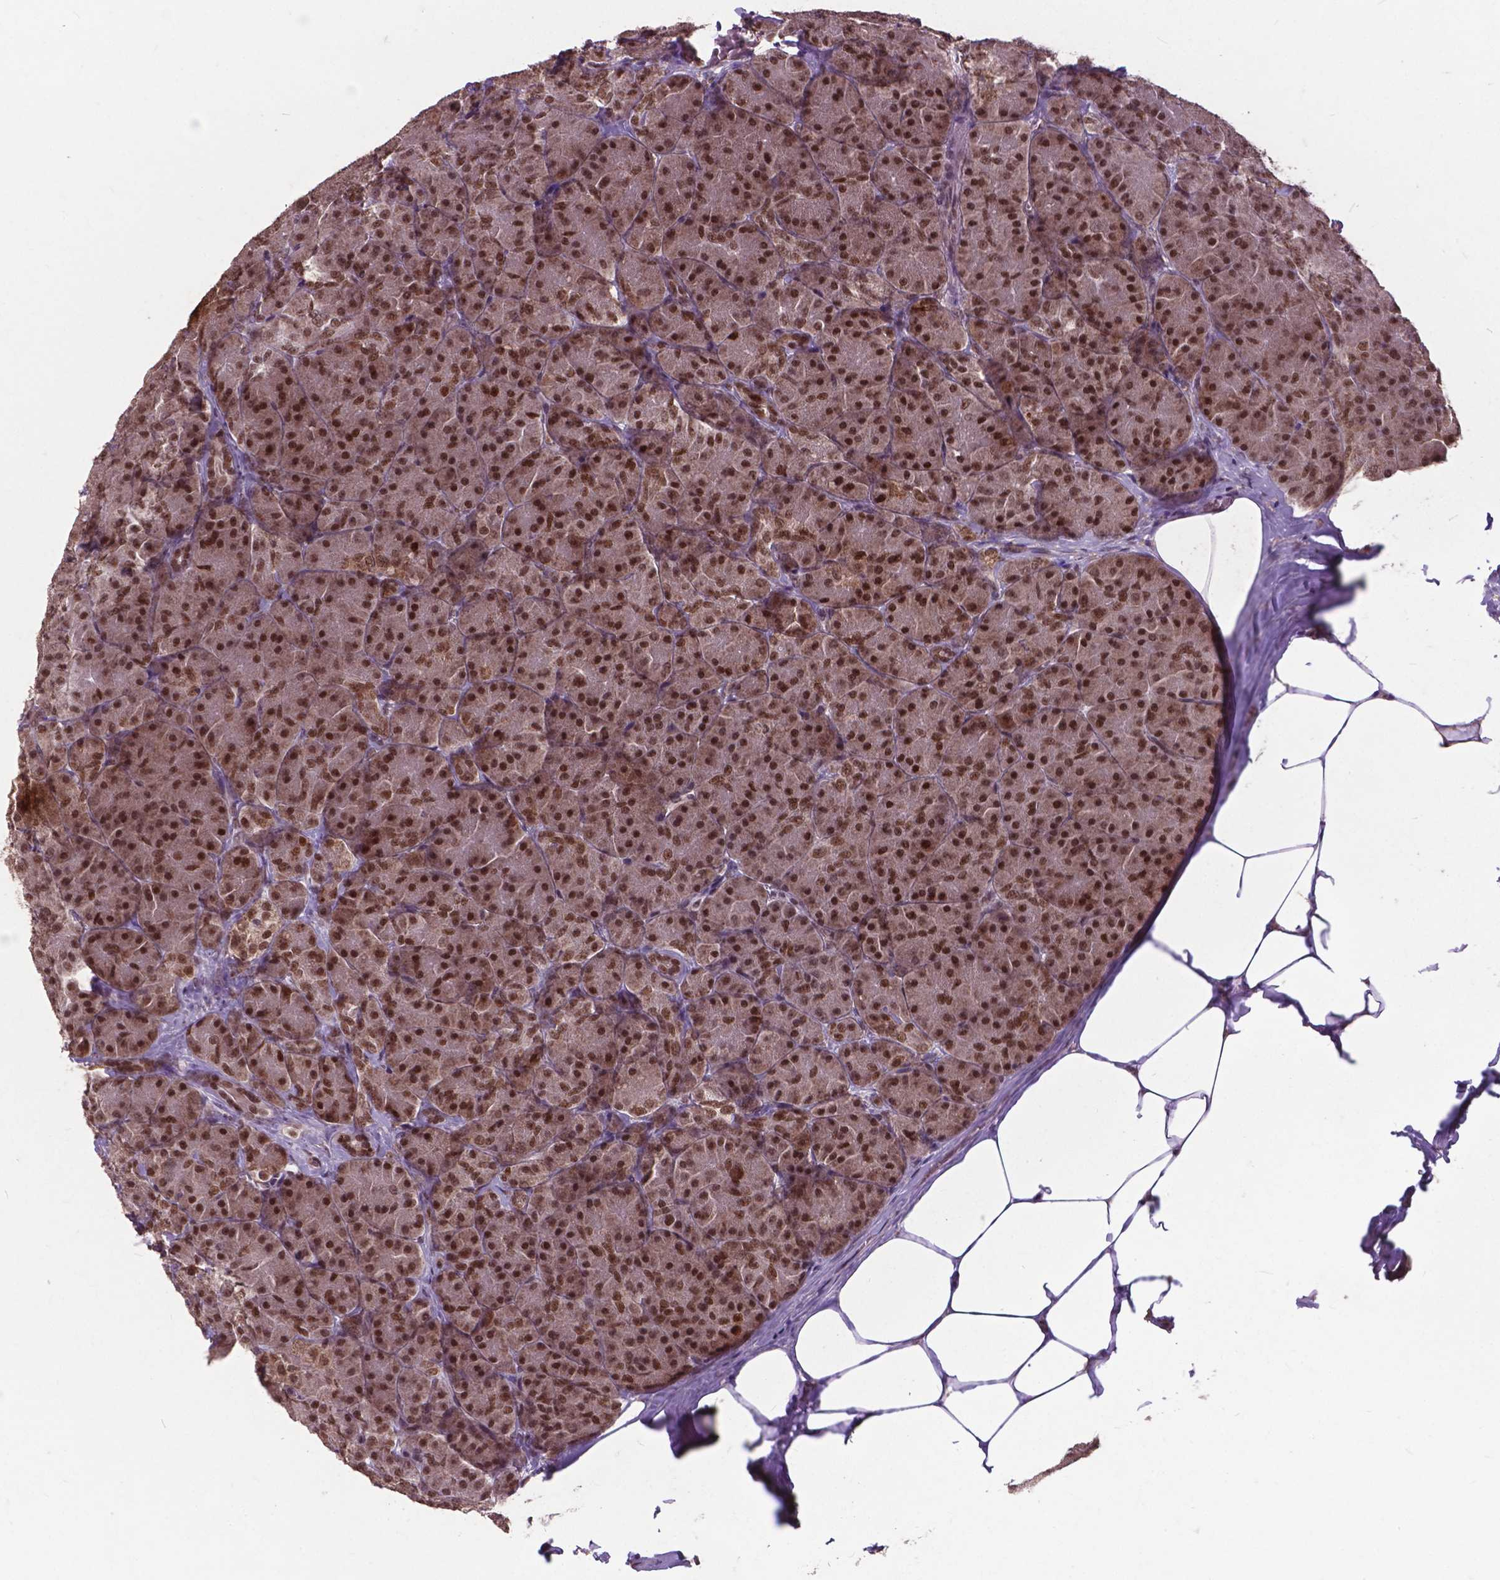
{"staining": {"intensity": "strong", "quantity": ">75%", "location": "cytoplasmic/membranous,nuclear"}, "tissue": "pancreas", "cell_type": "Exocrine glandular cells", "image_type": "normal", "snomed": [{"axis": "morphology", "description": "Normal tissue, NOS"}, {"axis": "topography", "description": "Pancreas"}], "caption": "Strong cytoplasmic/membranous,nuclear positivity for a protein is identified in approximately >75% of exocrine glandular cells of unremarkable pancreas using immunohistochemistry.", "gene": "MSH2", "patient": {"sex": "male", "age": 57}}